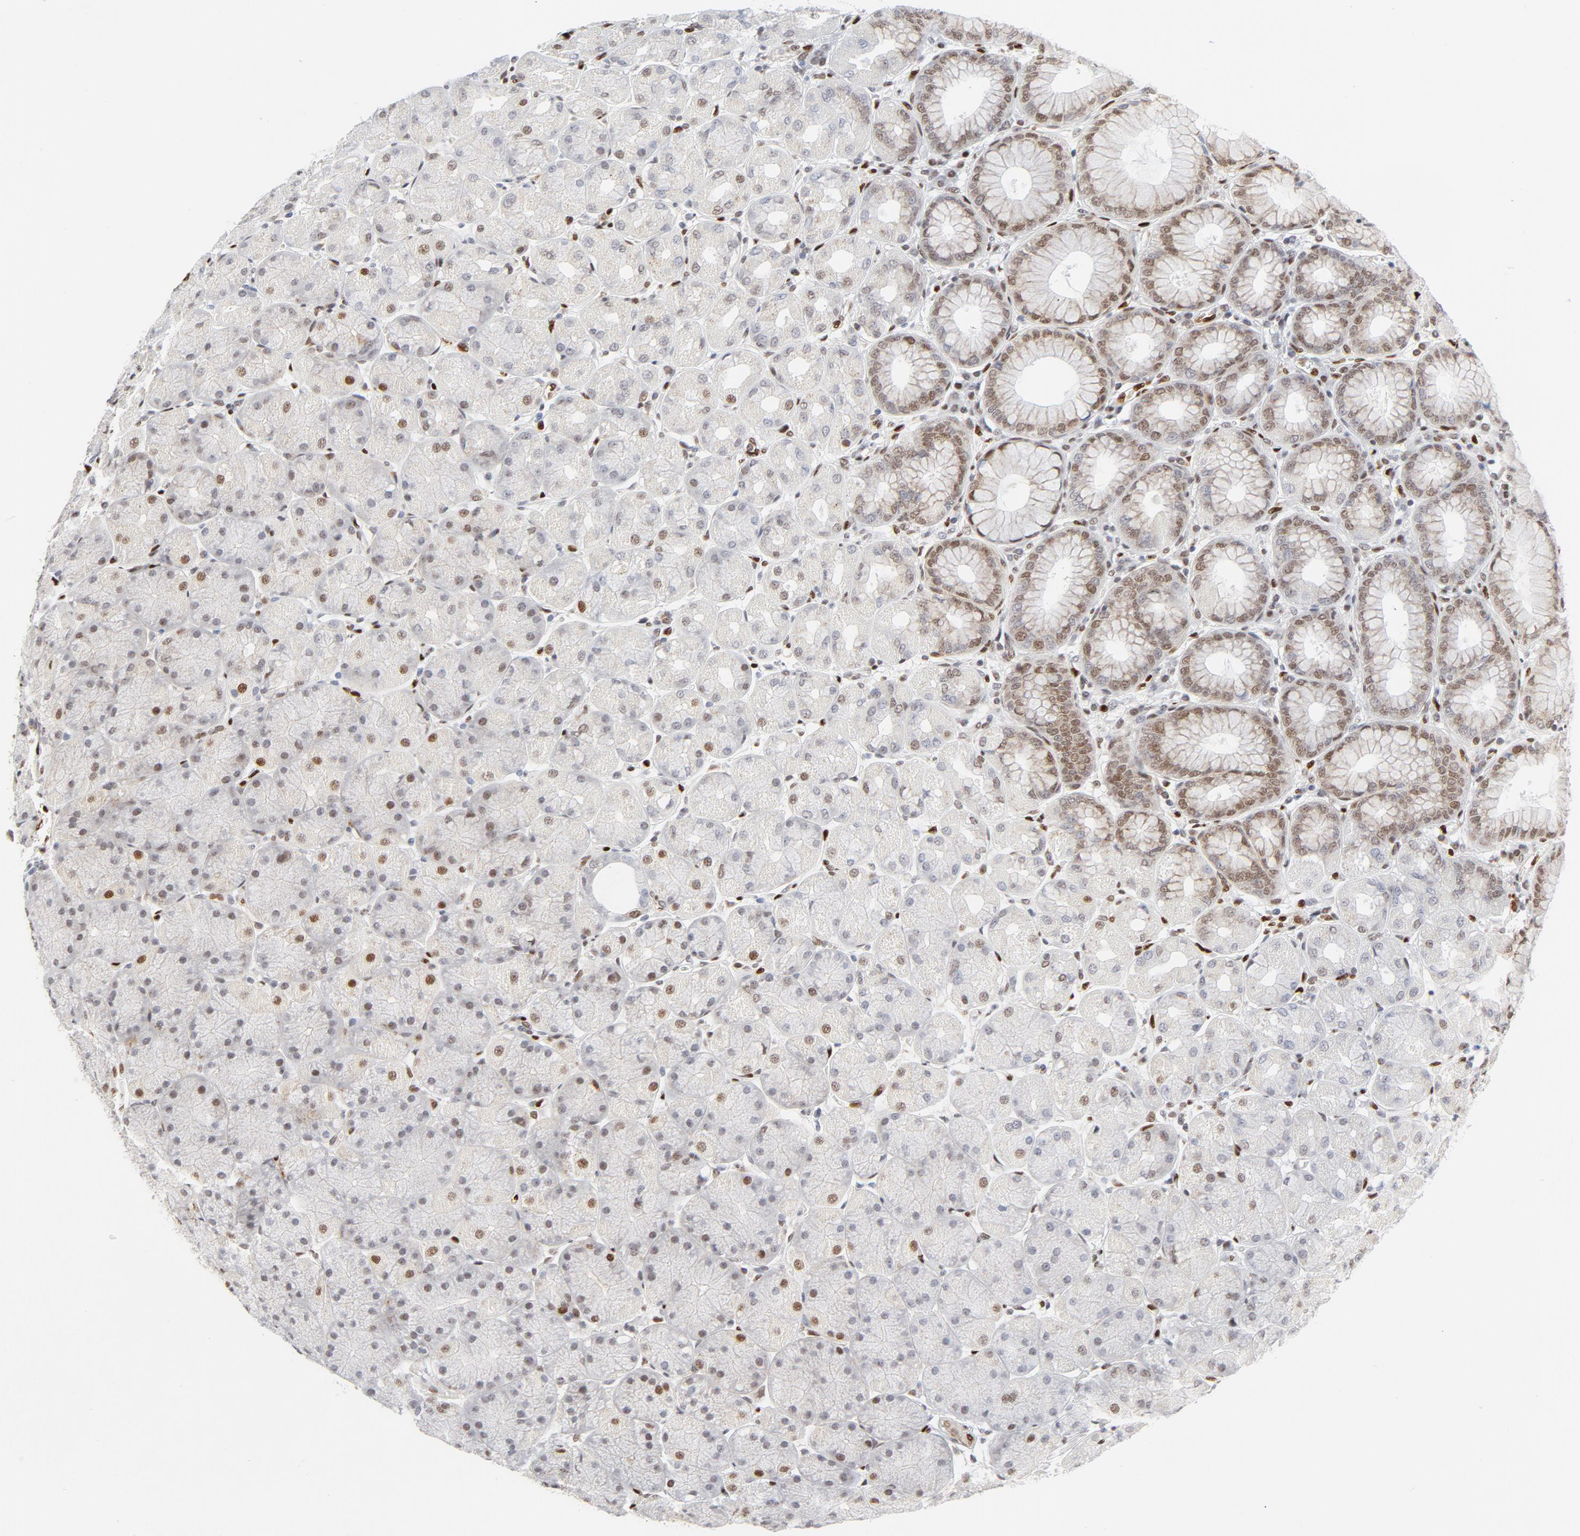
{"staining": {"intensity": "weak", "quantity": "<25%", "location": "nuclear"}, "tissue": "stomach", "cell_type": "Glandular cells", "image_type": "normal", "snomed": [{"axis": "morphology", "description": "Normal tissue, NOS"}, {"axis": "topography", "description": "Stomach, upper"}], "caption": "IHC of normal human stomach reveals no expression in glandular cells. The staining is performed using DAB brown chromogen with nuclei counter-stained in using hematoxylin.", "gene": "MEF2A", "patient": {"sex": "female", "age": 56}}